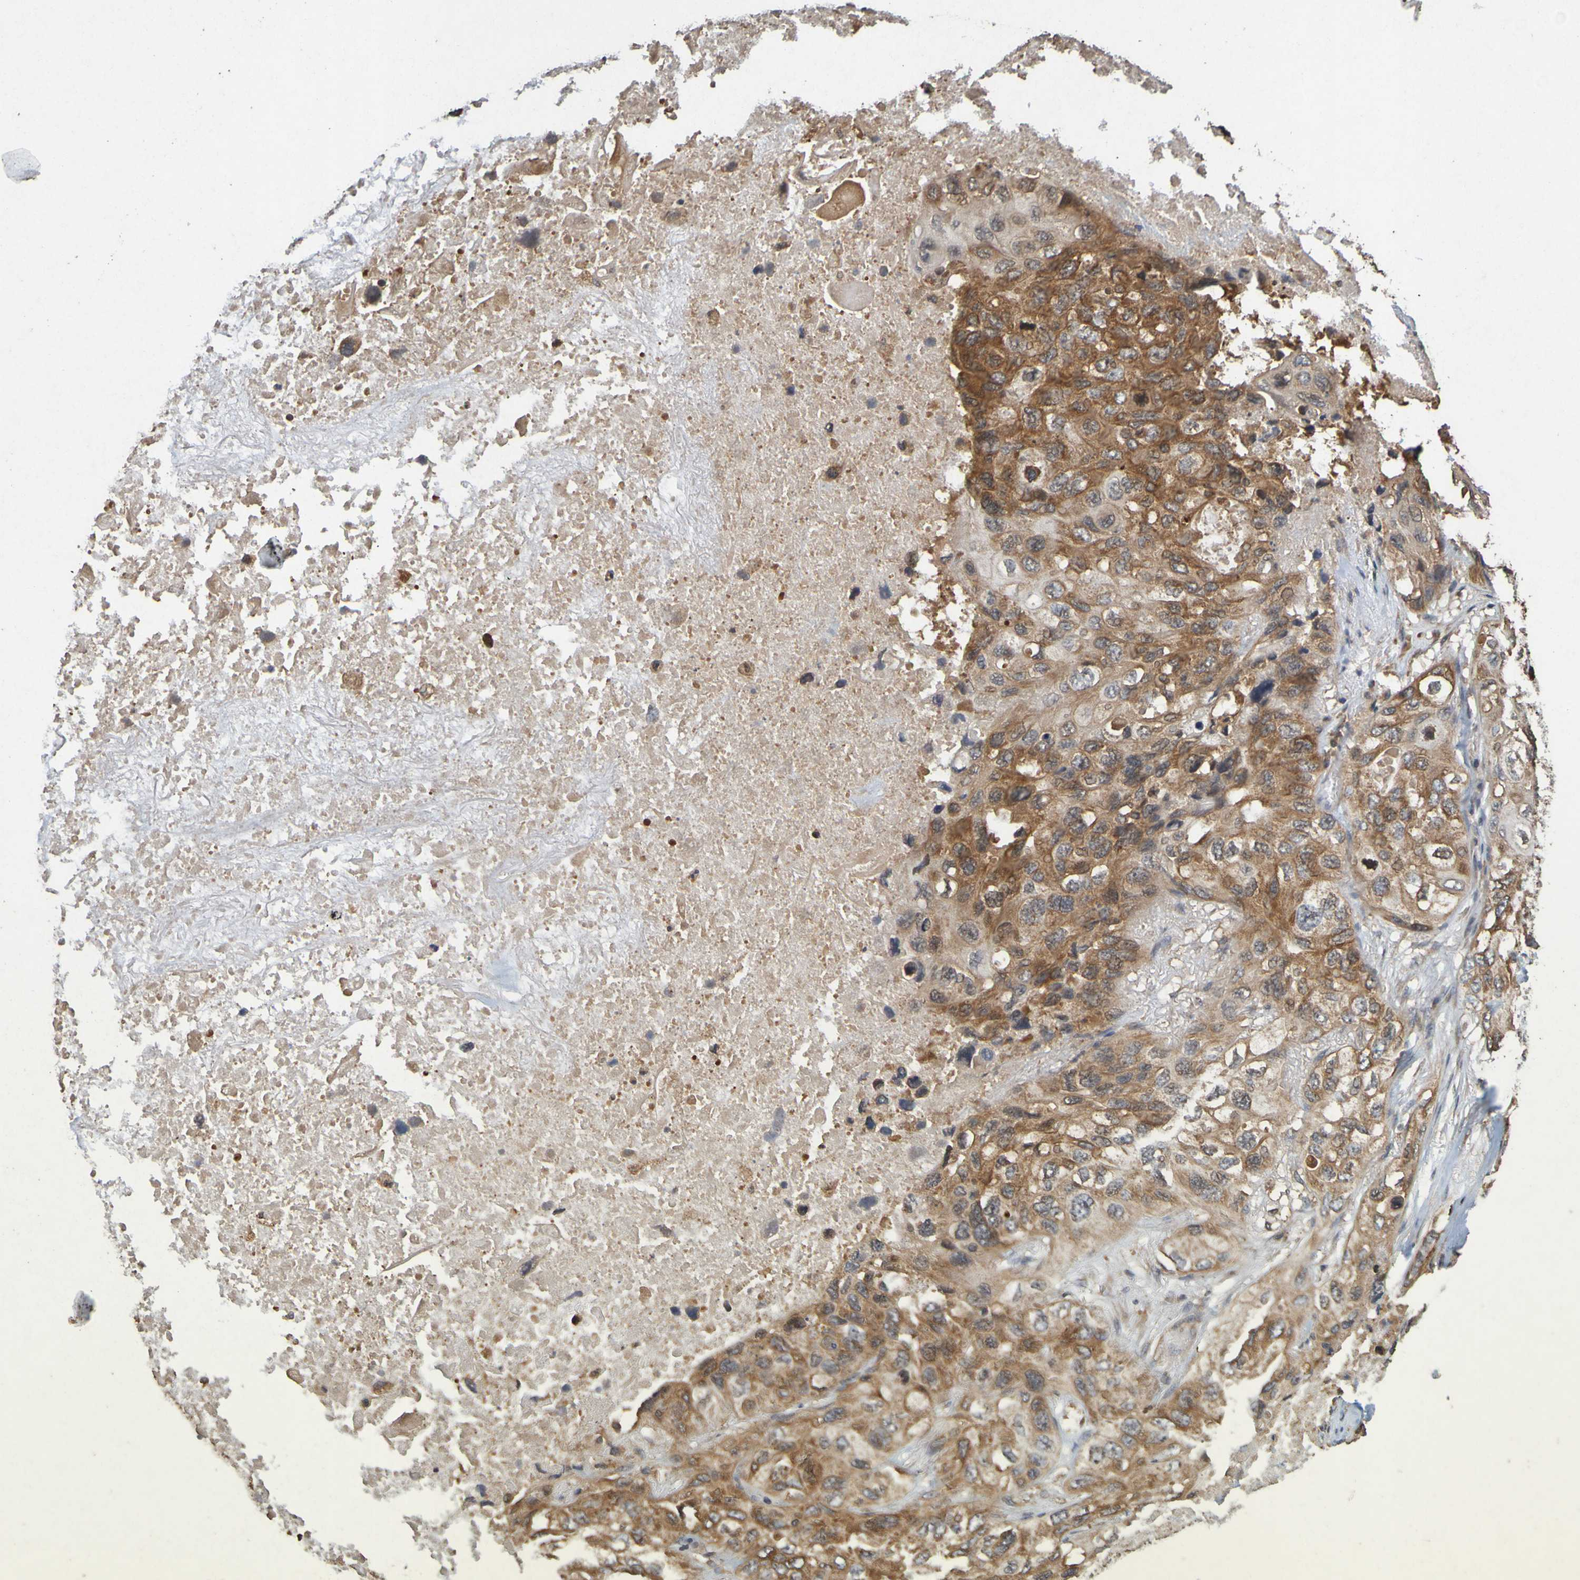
{"staining": {"intensity": "strong", "quantity": ">75%", "location": "cytoplasmic/membranous"}, "tissue": "lung cancer", "cell_type": "Tumor cells", "image_type": "cancer", "snomed": [{"axis": "morphology", "description": "Squamous cell carcinoma, NOS"}, {"axis": "topography", "description": "Lung"}], "caption": "IHC (DAB) staining of human lung squamous cell carcinoma exhibits strong cytoplasmic/membranous protein staining in approximately >75% of tumor cells.", "gene": "OCRL", "patient": {"sex": "female", "age": 73}}